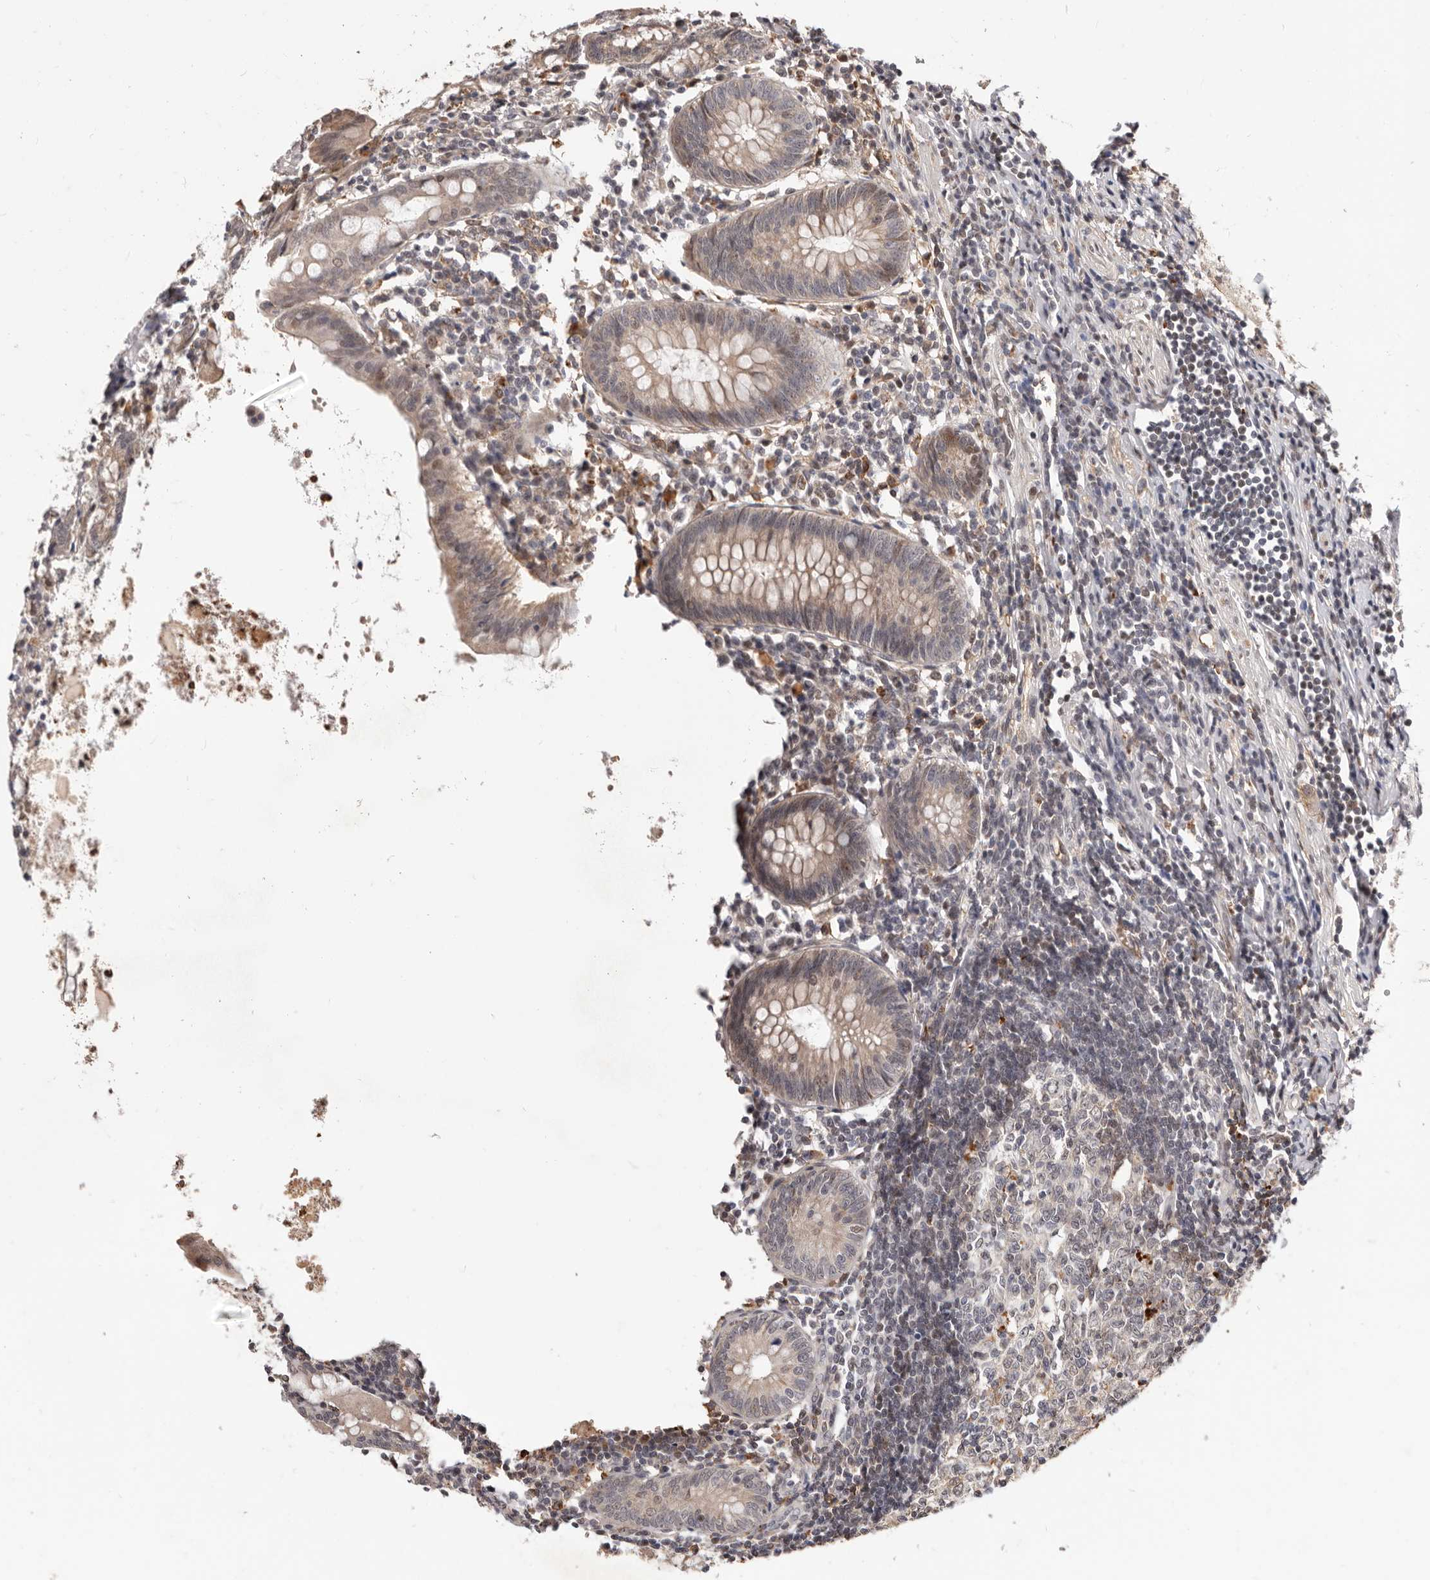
{"staining": {"intensity": "moderate", "quantity": ">75%", "location": "cytoplasmic/membranous,nuclear"}, "tissue": "appendix", "cell_type": "Glandular cells", "image_type": "normal", "snomed": [{"axis": "morphology", "description": "Normal tissue, NOS"}, {"axis": "topography", "description": "Appendix"}], "caption": "Immunohistochemistry (IHC) photomicrograph of normal appendix stained for a protein (brown), which demonstrates medium levels of moderate cytoplasmic/membranous,nuclear expression in about >75% of glandular cells.", "gene": "NCOA3", "patient": {"sex": "female", "age": 54}}